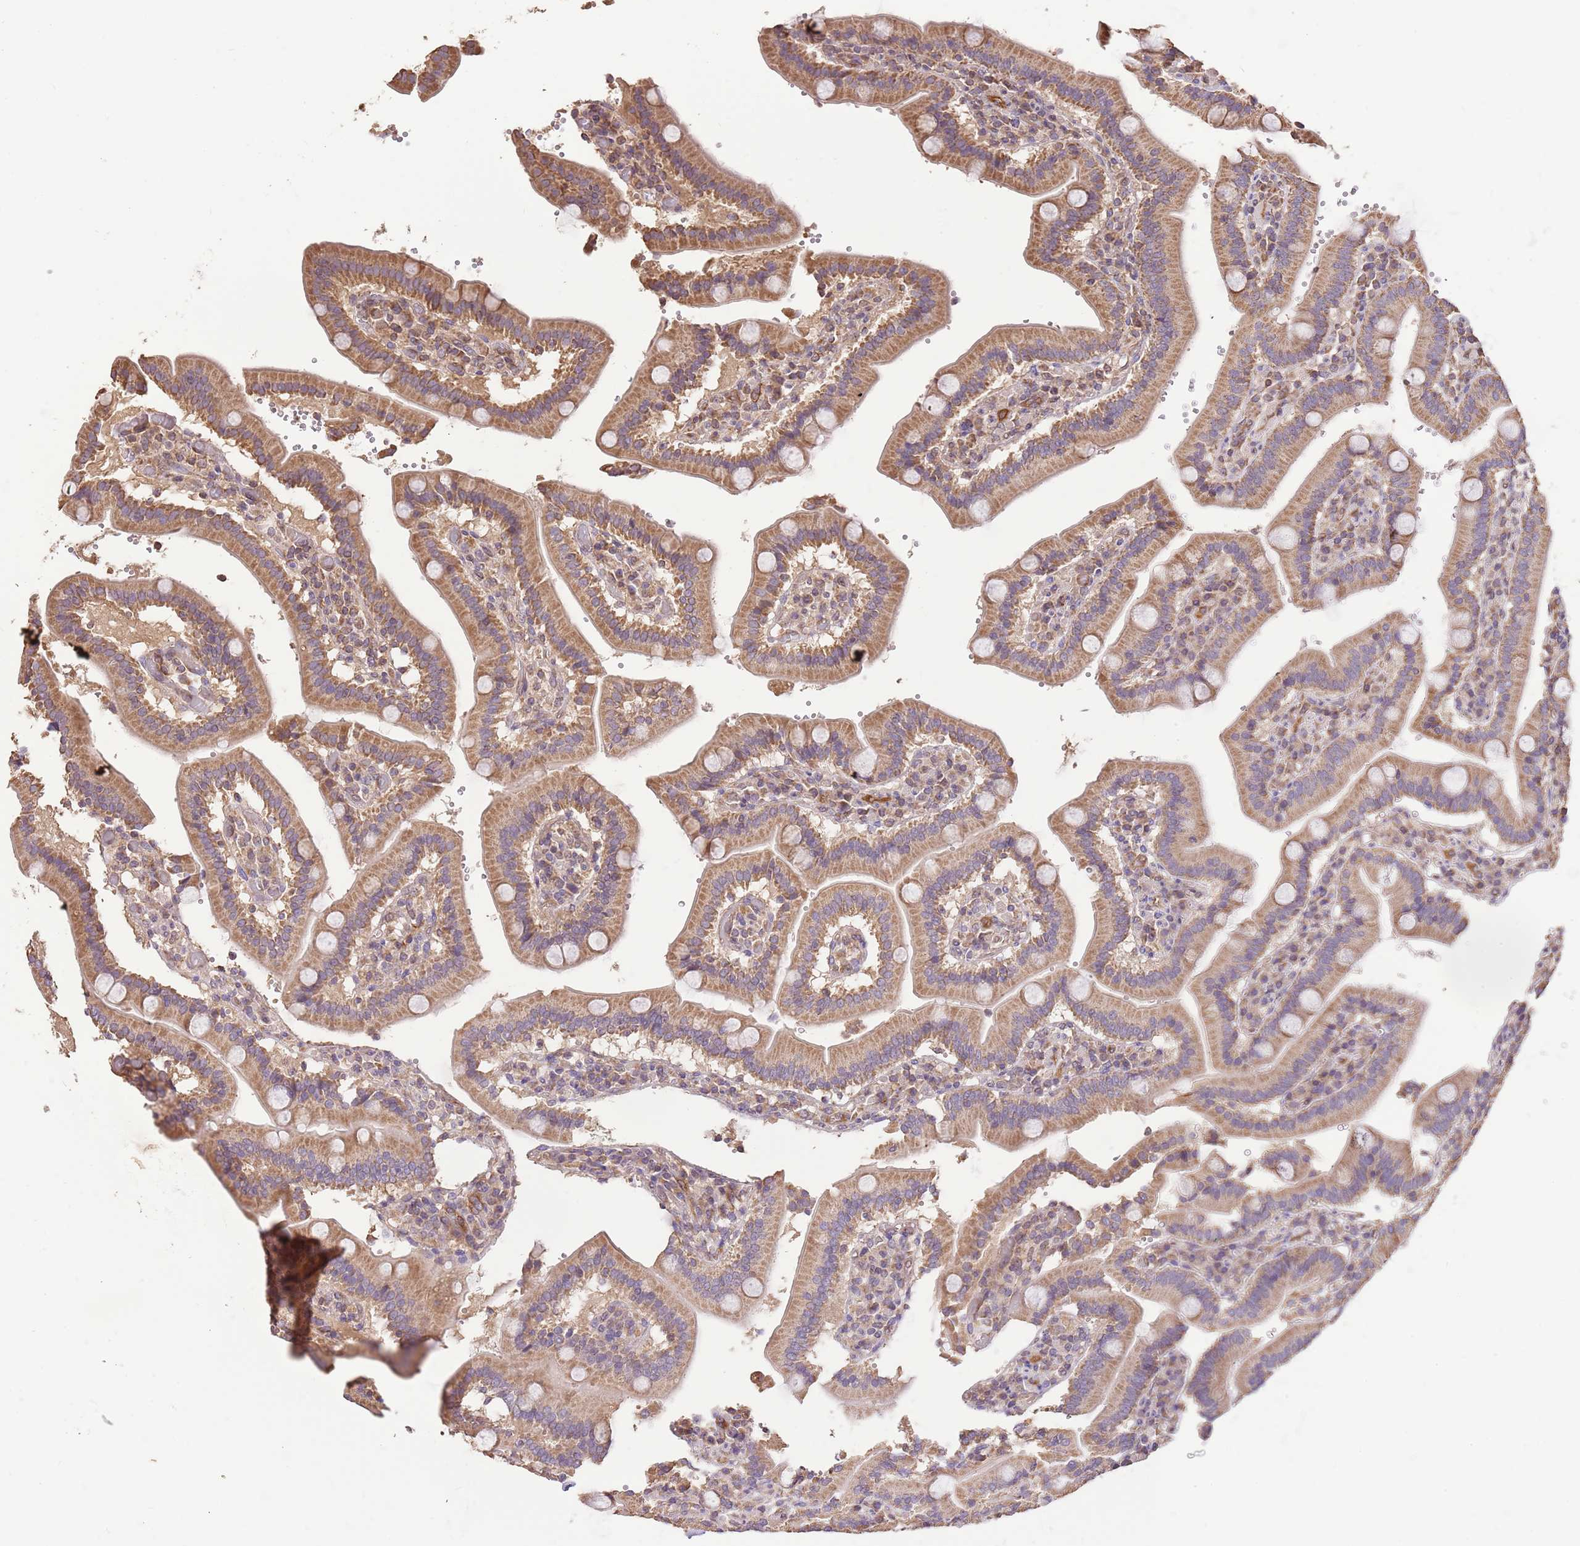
{"staining": {"intensity": "moderate", "quantity": ">75%", "location": "cytoplasmic/membranous"}, "tissue": "duodenum", "cell_type": "Glandular cells", "image_type": "normal", "snomed": [{"axis": "morphology", "description": "Normal tissue, NOS"}, {"axis": "topography", "description": "Duodenum"}], "caption": "Immunohistochemistry (IHC) (DAB (3,3'-diaminobenzidine)) staining of benign human duodenum demonstrates moderate cytoplasmic/membranous protein positivity in approximately >75% of glandular cells.", "gene": "DOCK9", "patient": {"sex": "female", "age": 62}}